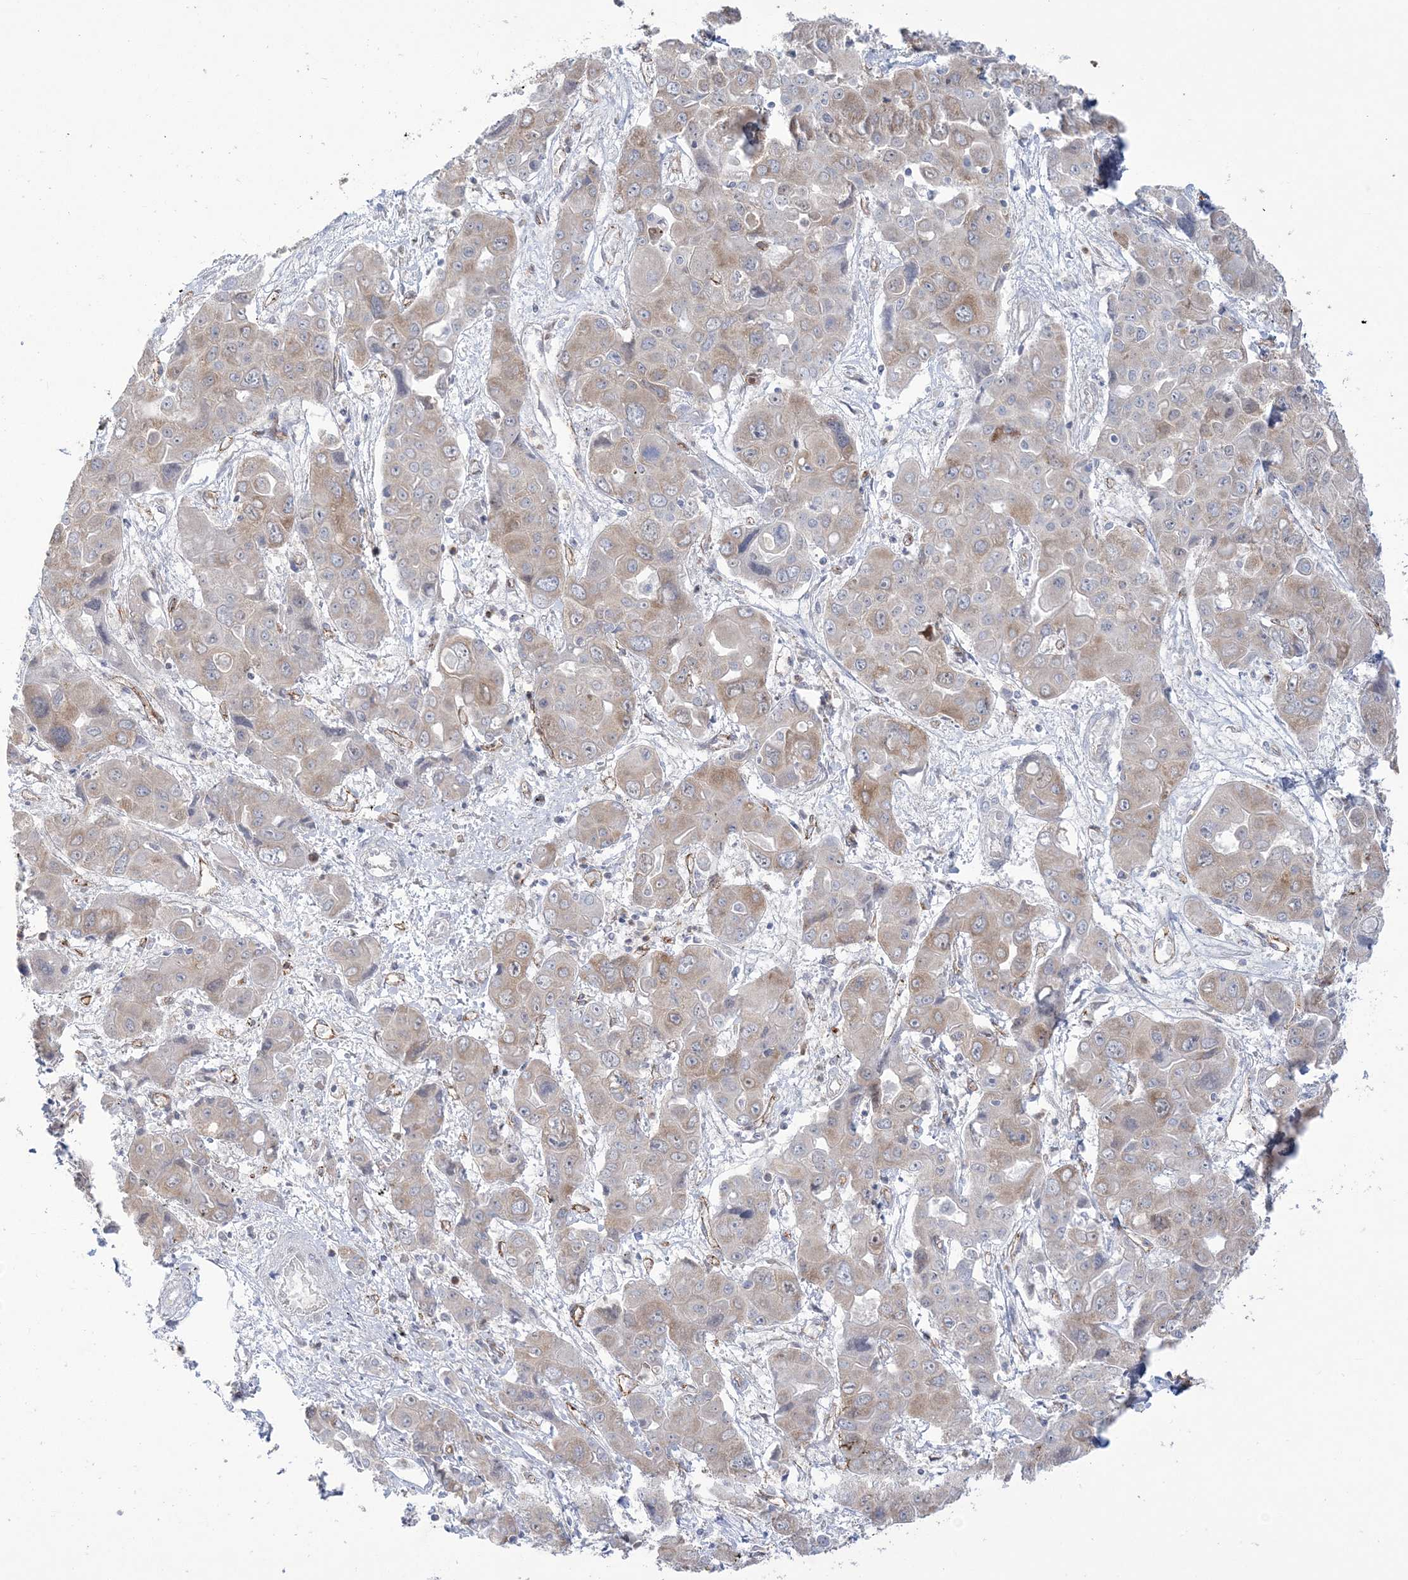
{"staining": {"intensity": "weak", "quantity": ">75%", "location": "cytoplasmic/membranous"}, "tissue": "liver cancer", "cell_type": "Tumor cells", "image_type": "cancer", "snomed": [{"axis": "morphology", "description": "Cholangiocarcinoma"}, {"axis": "topography", "description": "Liver"}], "caption": "Protein positivity by immunohistochemistry (IHC) demonstrates weak cytoplasmic/membranous staining in approximately >75% of tumor cells in liver cancer (cholangiocarcinoma).", "gene": "FARSB", "patient": {"sex": "male", "age": 67}}